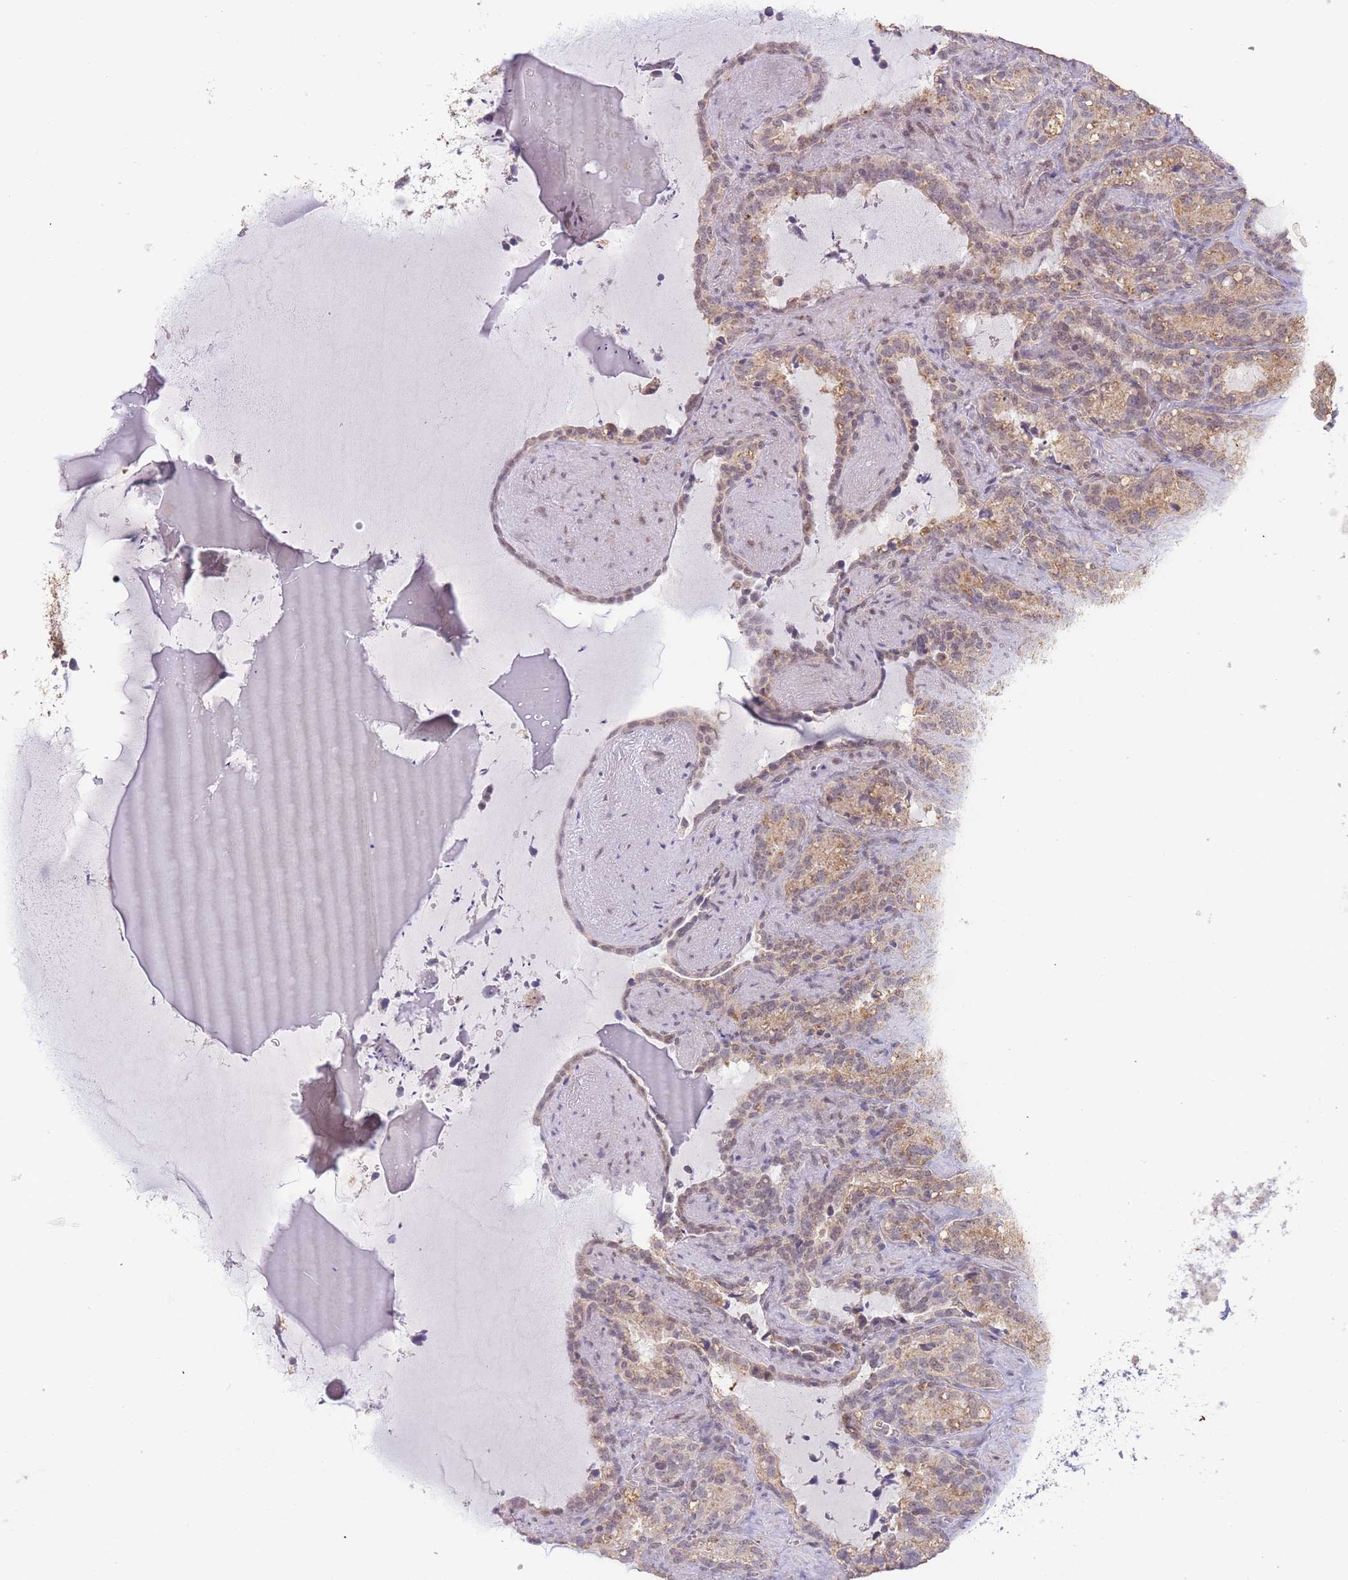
{"staining": {"intensity": "weak", "quantity": "25%-75%", "location": "cytoplasmic/membranous,nuclear"}, "tissue": "seminal vesicle", "cell_type": "Glandular cells", "image_type": "normal", "snomed": [{"axis": "morphology", "description": "Normal tissue, NOS"}, {"axis": "topography", "description": "Prostate"}, {"axis": "topography", "description": "Seminal veicle"}], "caption": "DAB (3,3'-diaminobenzidine) immunohistochemical staining of benign human seminal vesicle displays weak cytoplasmic/membranous,nuclear protein expression in about 25%-75% of glandular cells. The staining is performed using DAB brown chromogen to label protein expression. The nuclei are counter-stained blue using hematoxylin.", "gene": "RNF144B", "patient": {"sex": "male", "age": 58}}